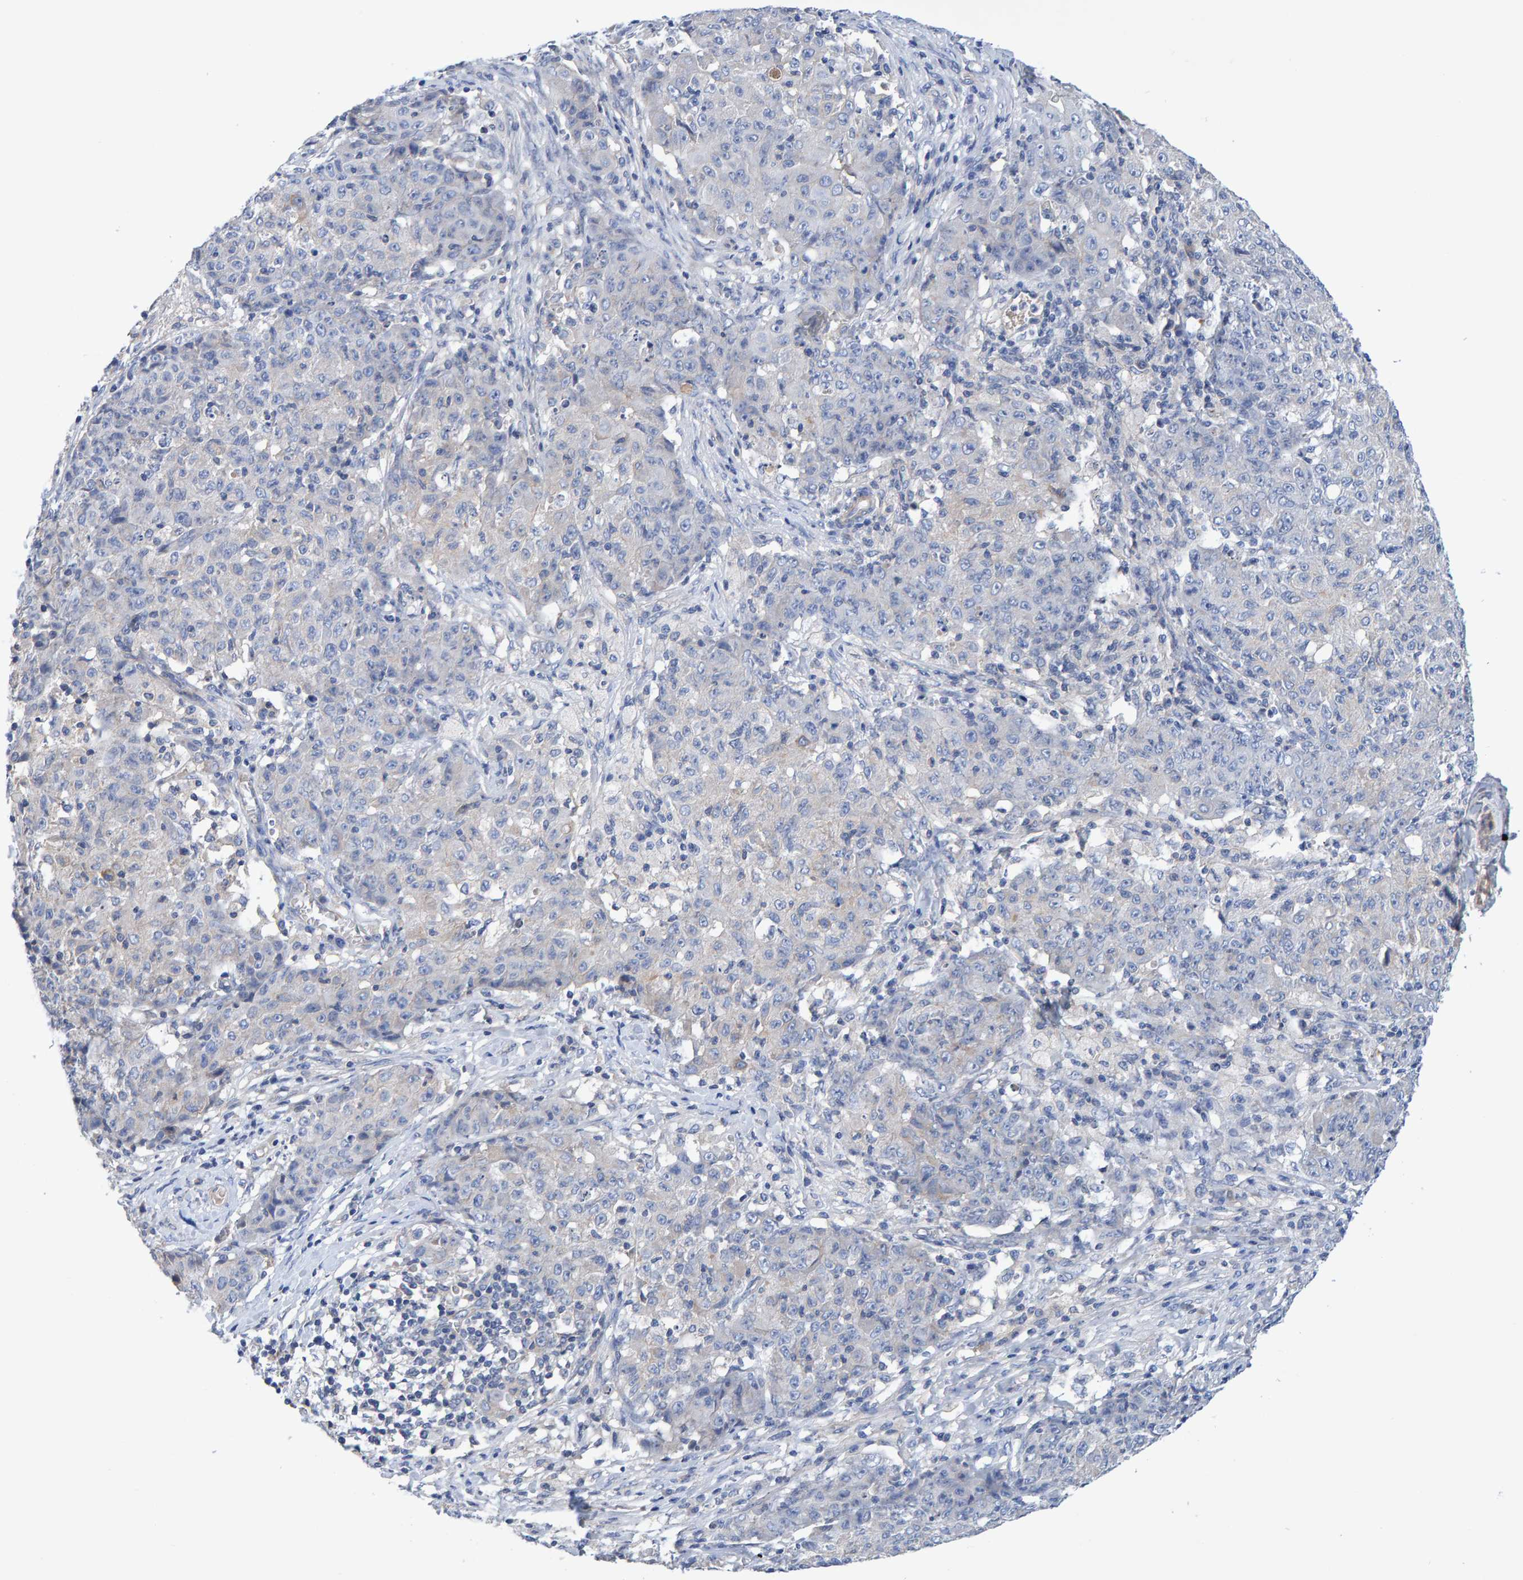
{"staining": {"intensity": "negative", "quantity": "none", "location": "none"}, "tissue": "ovarian cancer", "cell_type": "Tumor cells", "image_type": "cancer", "snomed": [{"axis": "morphology", "description": "Carcinoma, endometroid"}, {"axis": "topography", "description": "Ovary"}], "caption": "Tumor cells are negative for protein expression in human endometroid carcinoma (ovarian).", "gene": "EFR3A", "patient": {"sex": "female", "age": 42}}